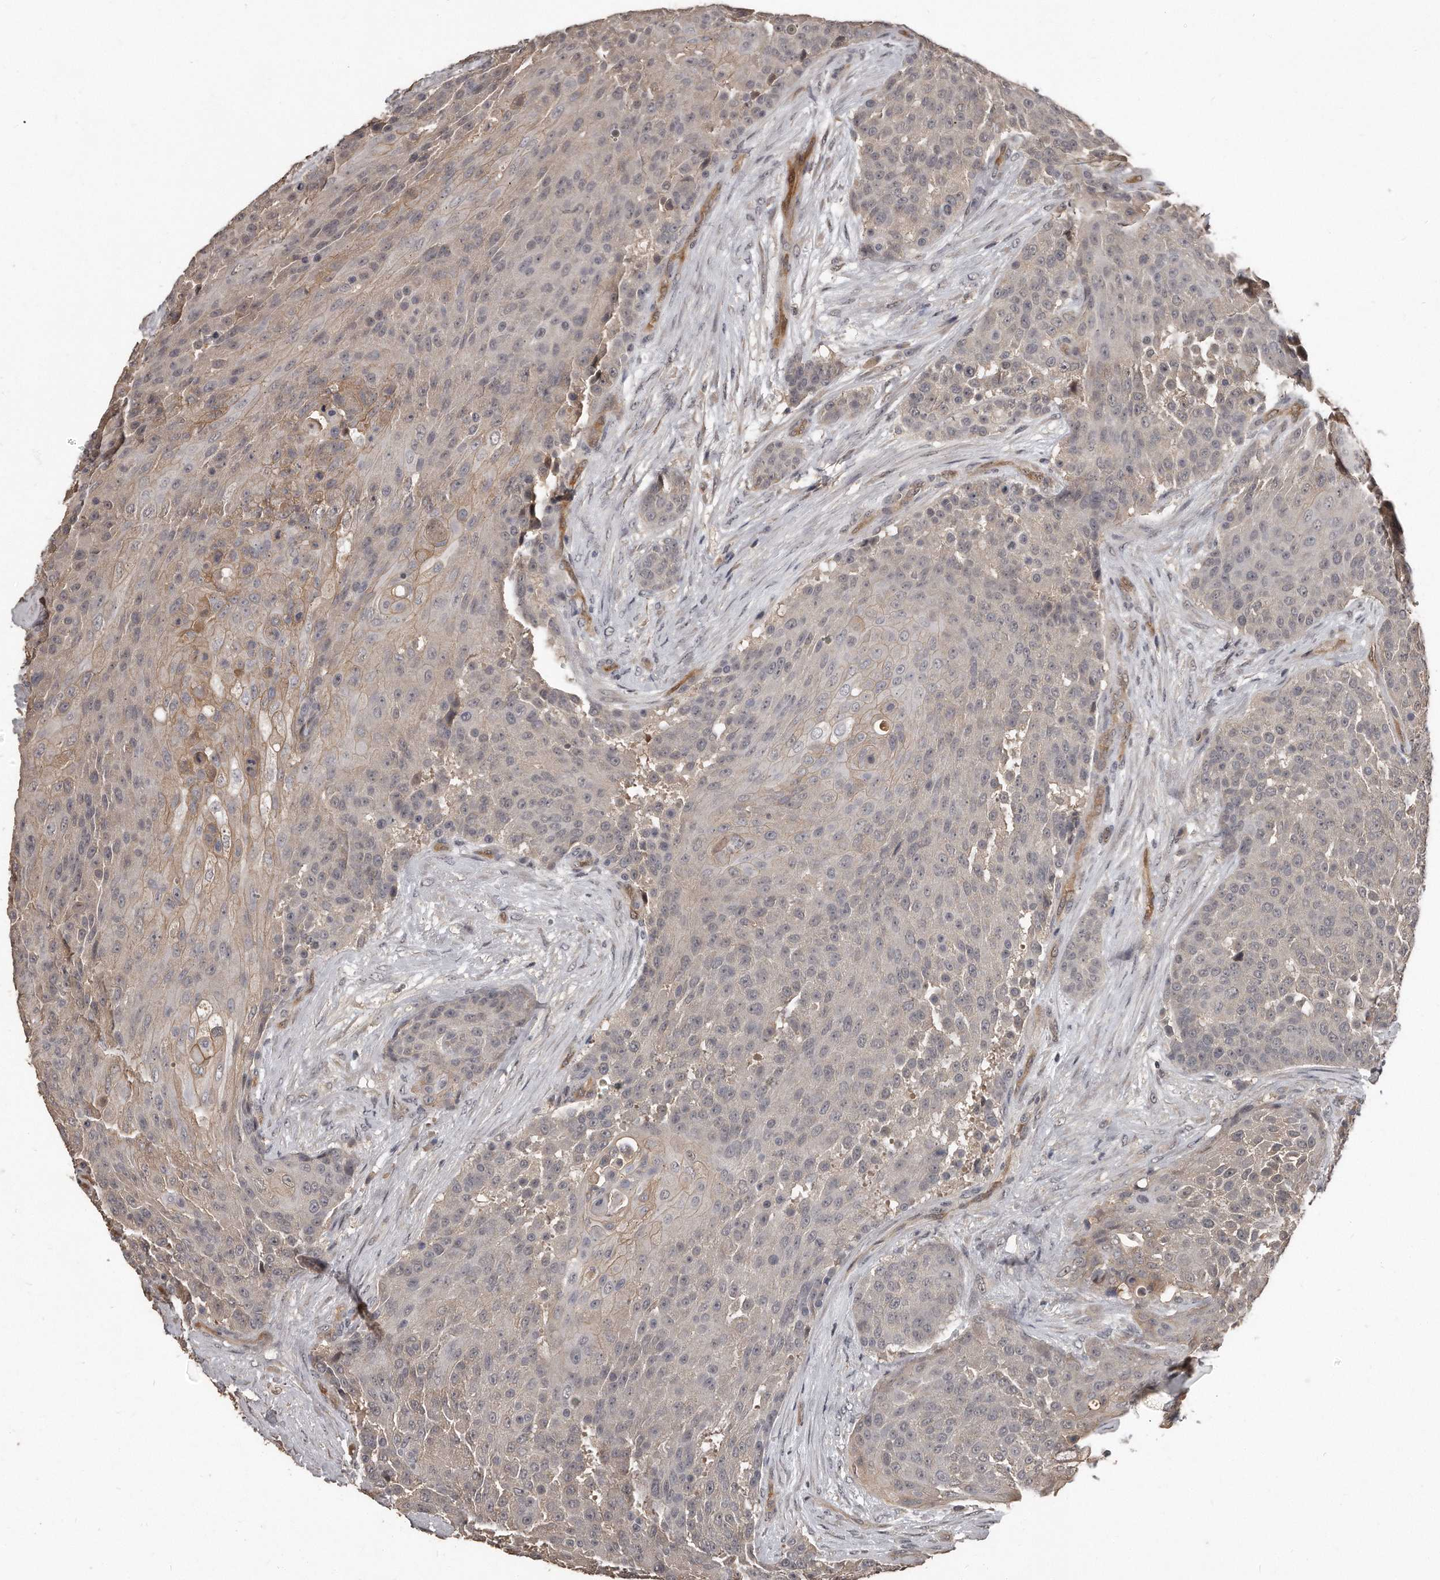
{"staining": {"intensity": "weak", "quantity": "<25%", "location": "cytoplasmic/membranous"}, "tissue": "urothelial cancer", "cell_type": "Tumor cells", "image_type": "cancer", "snomed": [{"axis": "morphology", "description": "Urothelial carcinoma, High grade"}, {"axis": "topography", "description": "Urinary bladder"}], "caption": "Histopathology image shows no significant protein positivity in tumor cells of high-grade urothelial carcinoma.", "gene": "GRB10", "patient": {"sex": "female", "age": 63}}